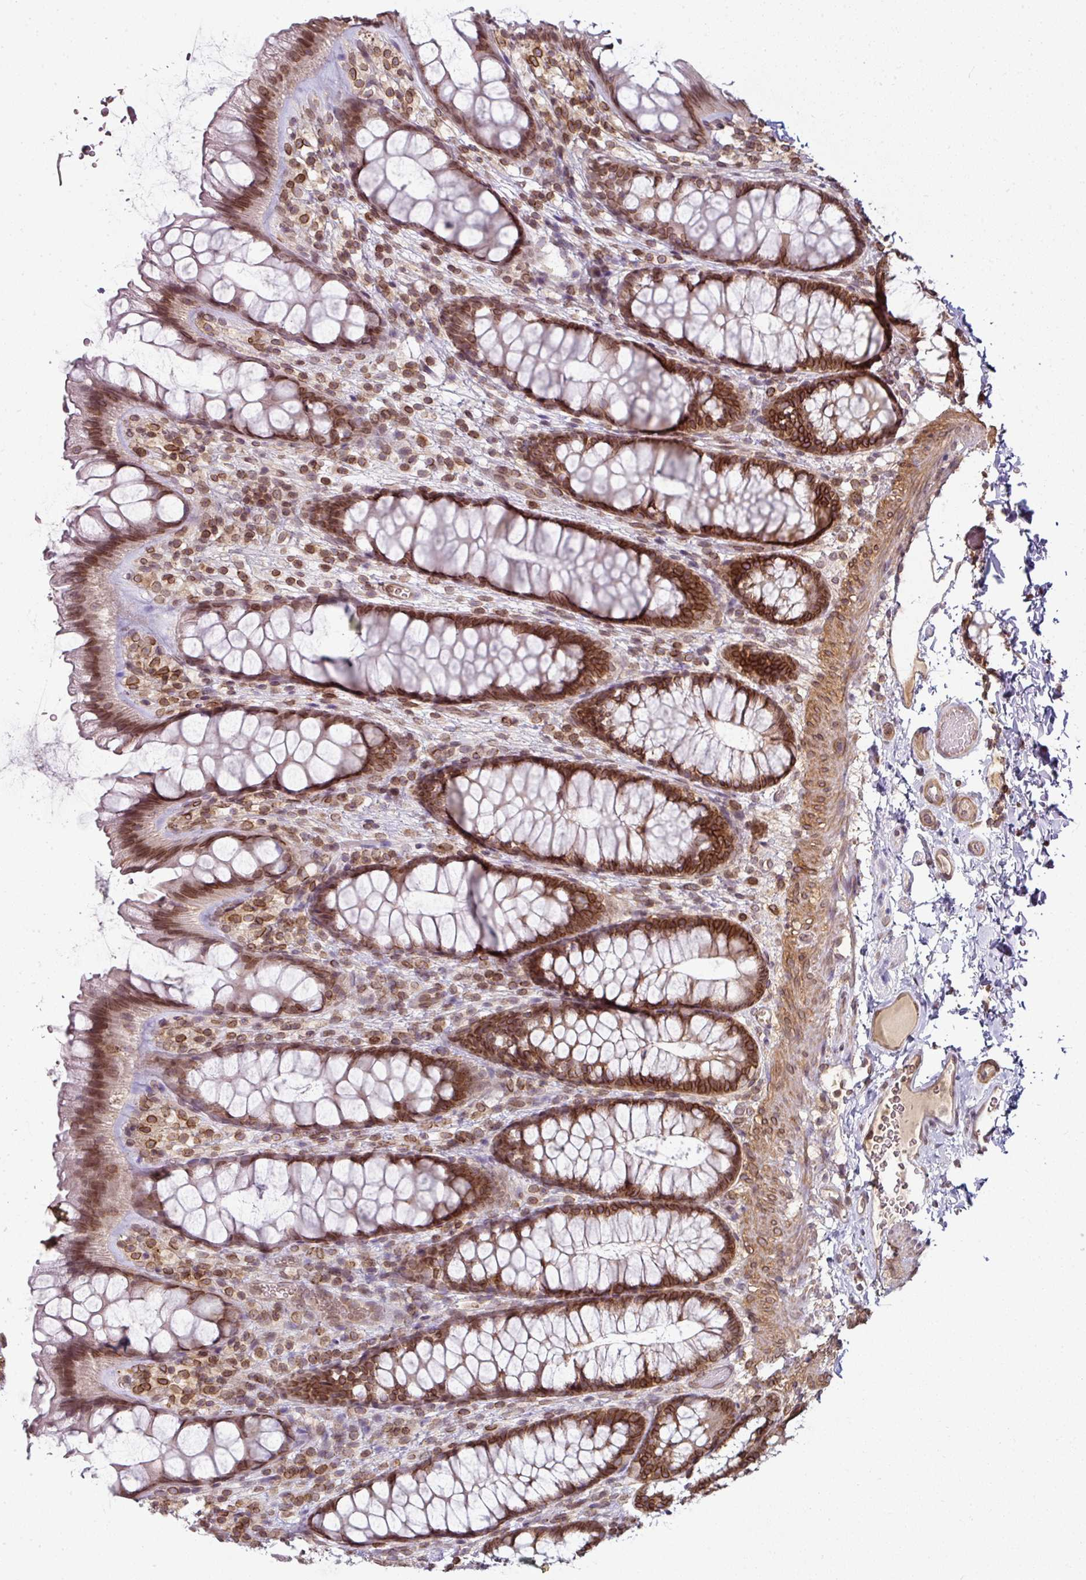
{"staining": {"intensity": "moderate", "quantity": ">75%", "location": "cytoplasmic/membranous,nuclear"}, "tissue": "colon", "cell_type": "Endothelial cells", "image_type": "normal", "snomed": [{"axis": "morphology", "description": "Normal tissue, NOS"}, {"axis": "topography", "description": "Colon"}], "caption": "Immunohistochemistry (IHC) image of unremarkable colon: colon stained using immunohistochemistry demonstrates medium levels of moderate protein expression localized specifically in the cytoplasmic/membranous,nuclear of endothelial cells, appearing as a cytoplasmic/membranous,nuclear brown color.", "gene": "RANGAP1", "patient": {"sex": "male", "age": 46}}